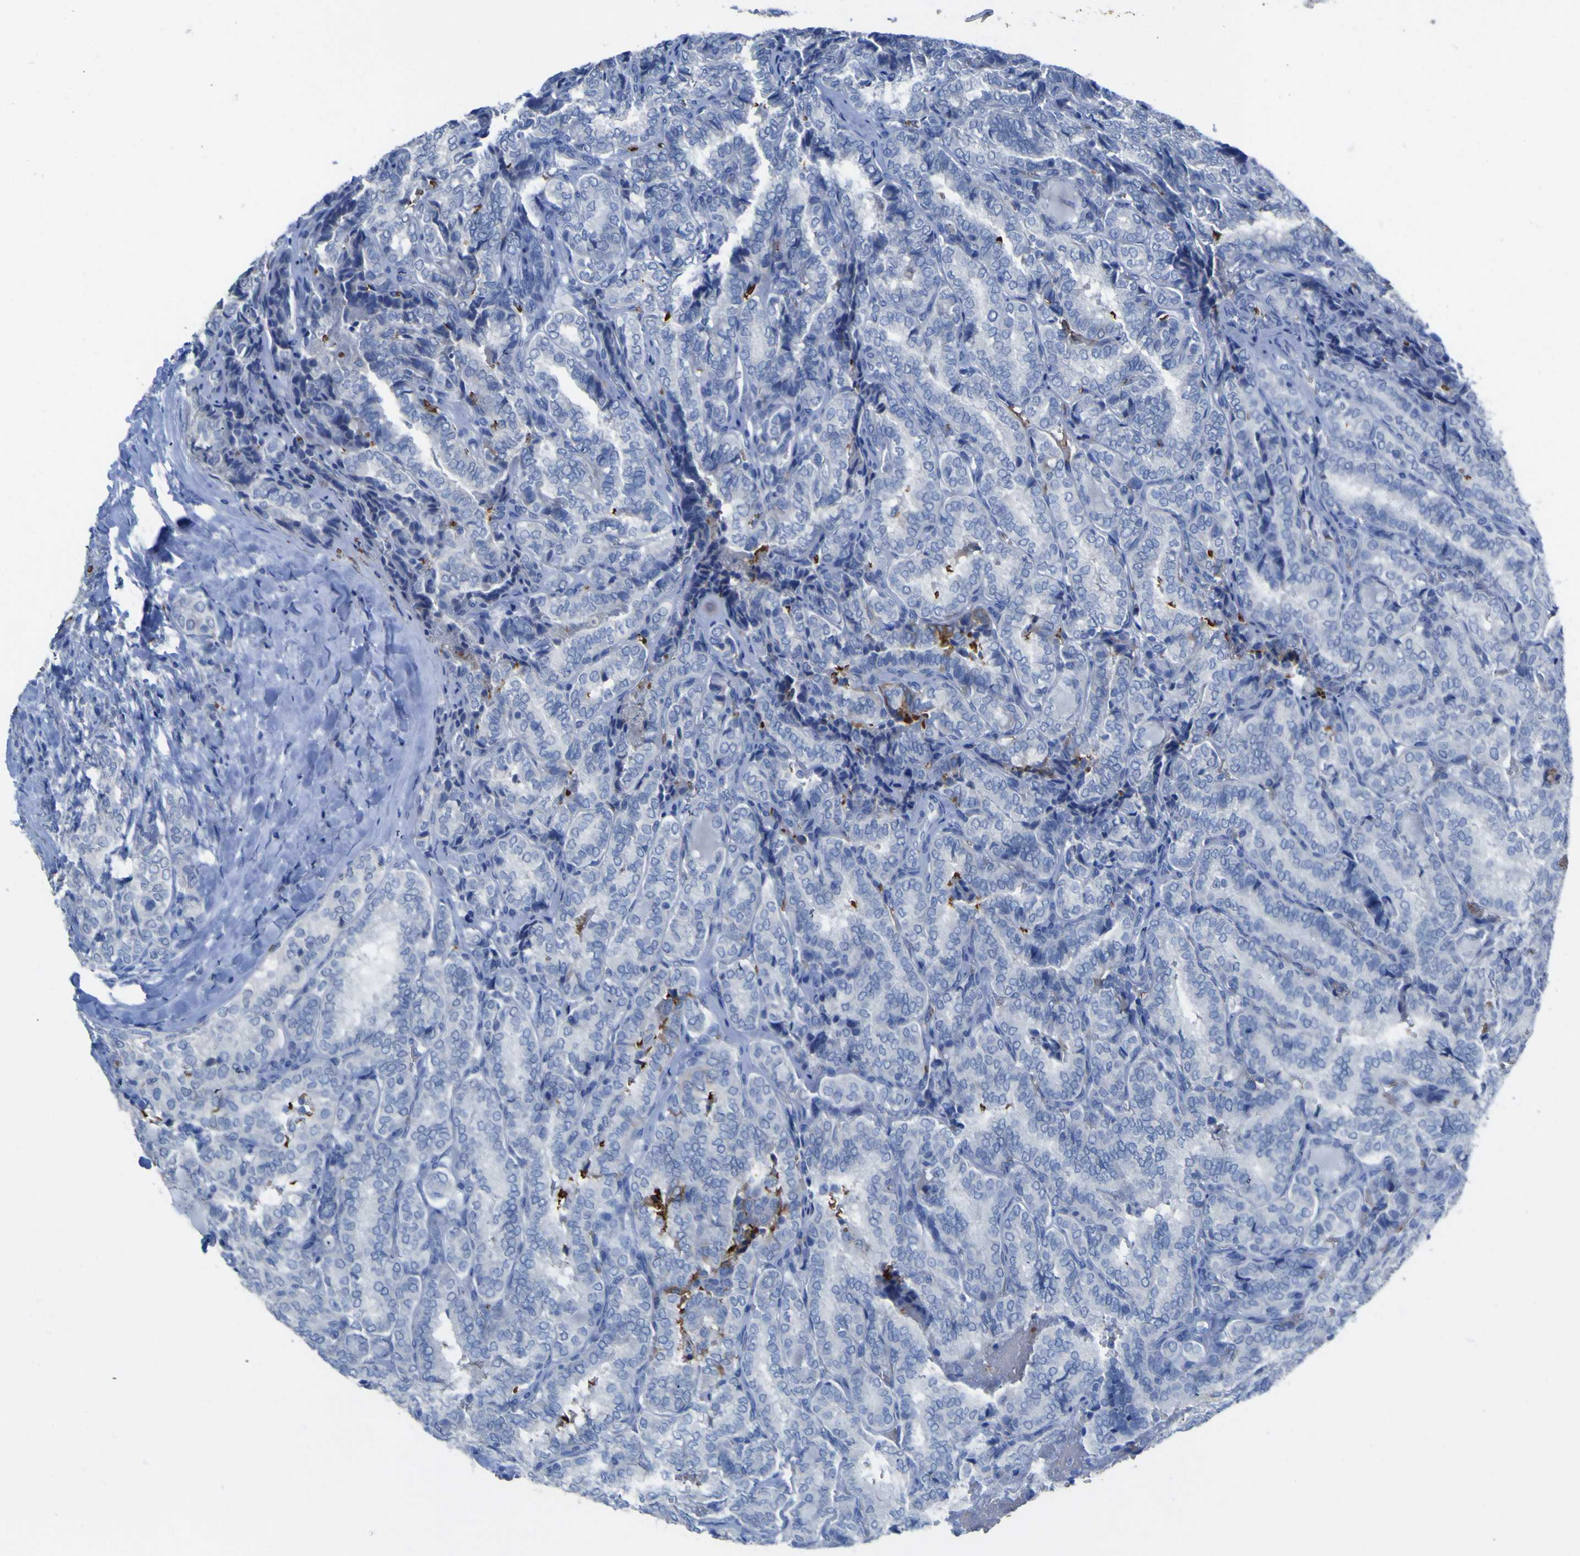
{"staining": {"intensity": "negative", "quantity": "none", "location": "none"}, "tissue": "thyroid cancer", "cell_type": "Tumor cells", "image_type": "cancer", "snomed": [{"axis": "morphology", "description": "Normal tissue, NOS"}, {"axis": "morphology", "description": "Papillary adenocarcinoma, NOS"}, {"axis": "topography", "description": "Thyroid gland"}], "caption": "Thyroid cancer (papillary adenocarcinoma) was stained to show a protein in brown. There is no significant expression in tumor cells.", "gene": "GCM1", "patient": {"sex": "female", "age": 30}}